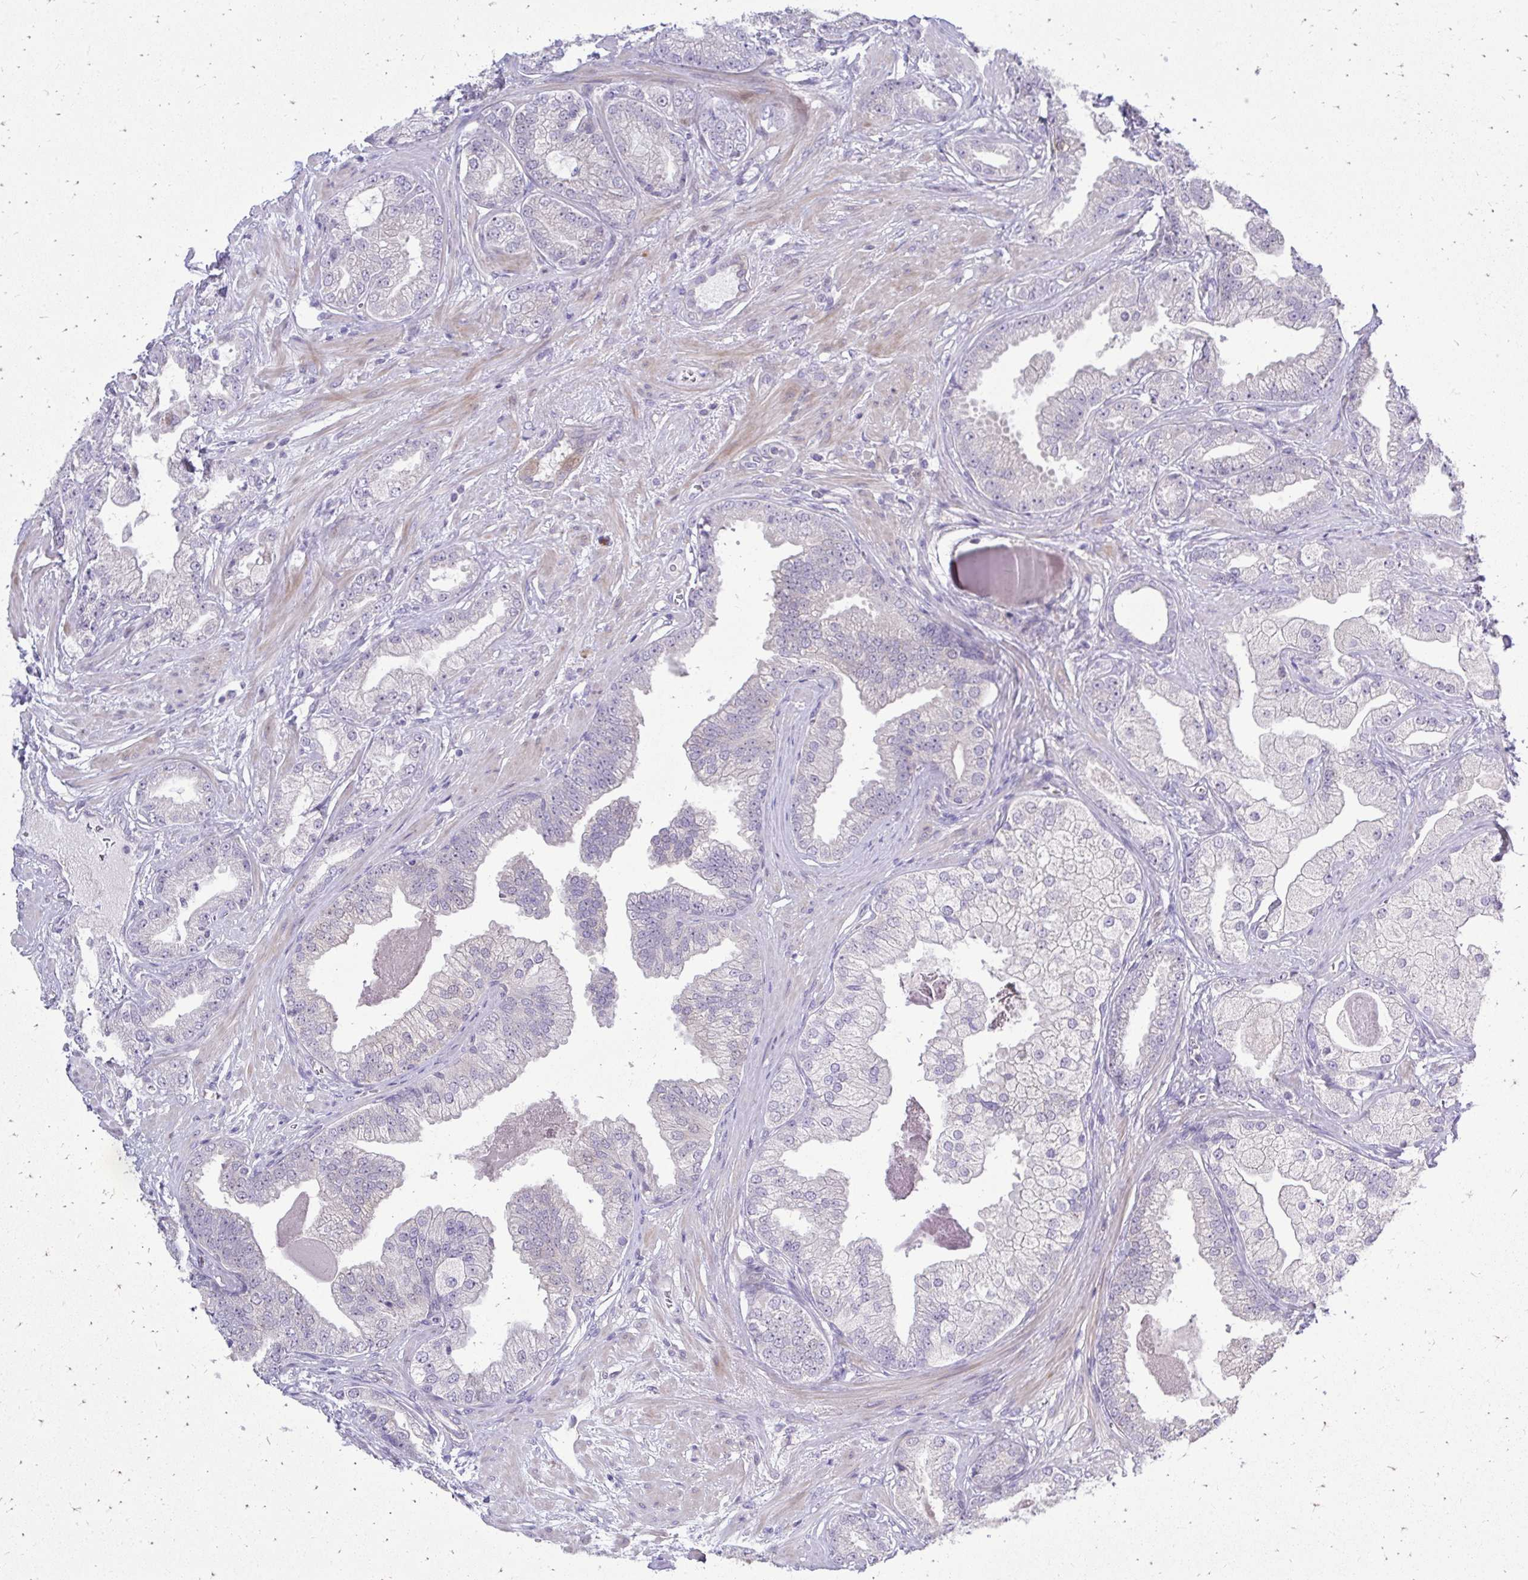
{"staining": {"intensity": "weak", "quantity": "<25%", "location": "cytoplasmic/membranous"}, "tissue": "prostate cancer", "cell_type": "Tumor cells", "image_type": "cancer", "snomed": [{"axis": "morphology", "description": "Adenocarcinoma, Low grade"}, {"axis": "topography", "description": "Prostate"}], "caption": "Tumor cells are negative for brown protein staining in prostate adenocarcinoma (low-grade). (DAB immunohistochemistry (IHC), high magnification).", "gene": "OR8D1", "patient": {"sex": "male", "age": 61}}